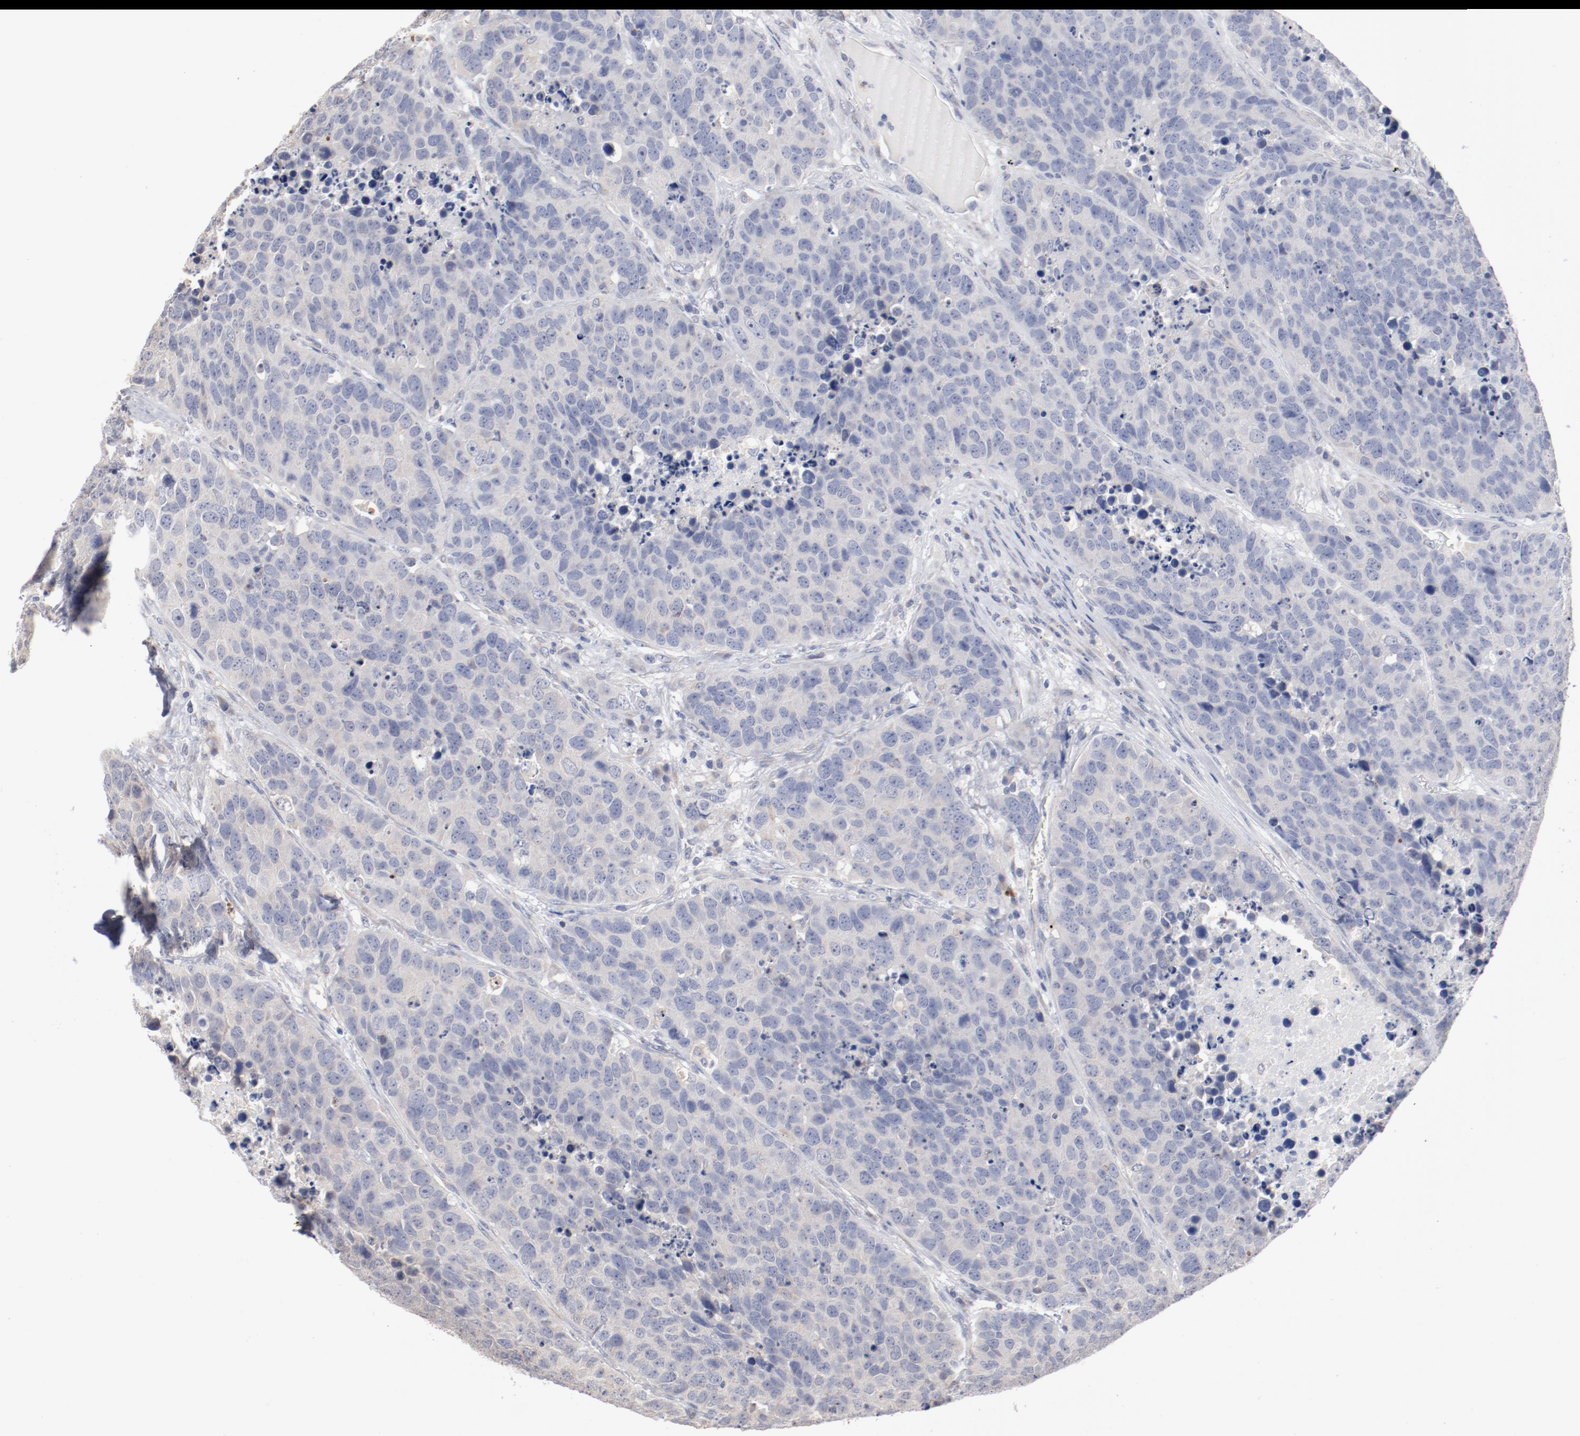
{"staining": {"intensity": "negative", "quantity": "none", "location": "none"}, "tissue": "carcinoid", "cell_type": "Tumor cells", "image_type": "cancer", "snomed": [{"axis": "morphology", "description": "Carcinoid, malignant, NOS"}, {"axis": "topography", "description": "Lung"}], "caption": "Human carcinoid (malignant) stained for a protein using immunohistochemistry demonstrates no positivity in tumor cells.", "gene": "AK7", "patient": {"sex": "male", "age": 60}}